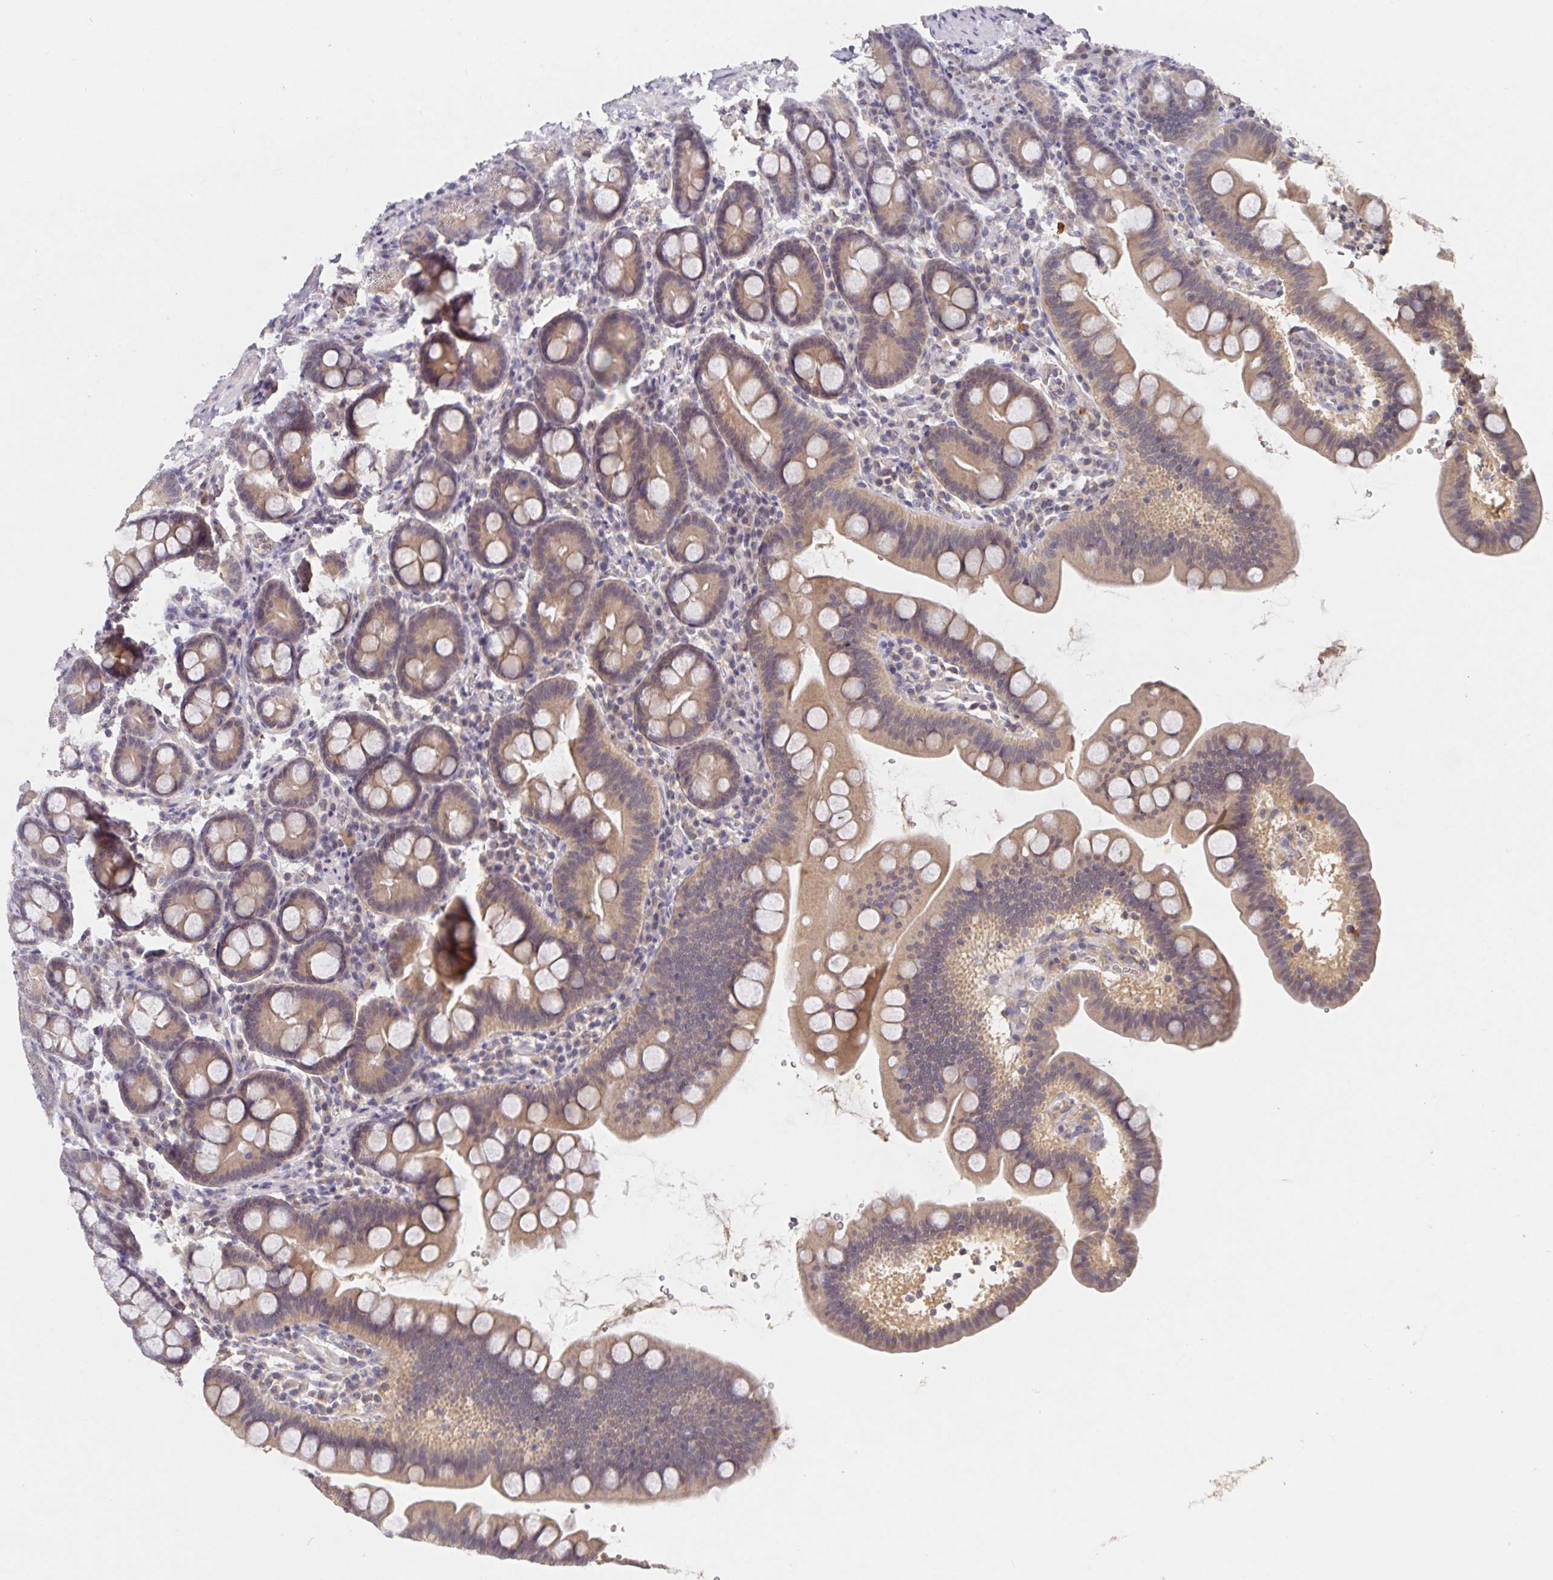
{"staining": {"intensity": "moderate", "quantity": ">75%", "location": "cytoplasmic/membranous"}, "tissue": "duodenum", "cell_type": "Glandular cells", "image_type": "normal", "snomed": [{"axis": "morphology", "description": "Normal tissue, NOS"}, {"axis": "topography", "description": "Pancreas"}, {"axis": "topography", "description": "Duodenum"}], "caption": "Glandular cells show medium levels of moderate cytoplasmic/membranous expression in approximately >75% of cells in unremarkable duodenum. Immunohistochemistry (ihc) stains the protein in brown and the nuclei are stained blue.", "gene": "HEPN1", "patient": {"sex": "male", "age": 59}}